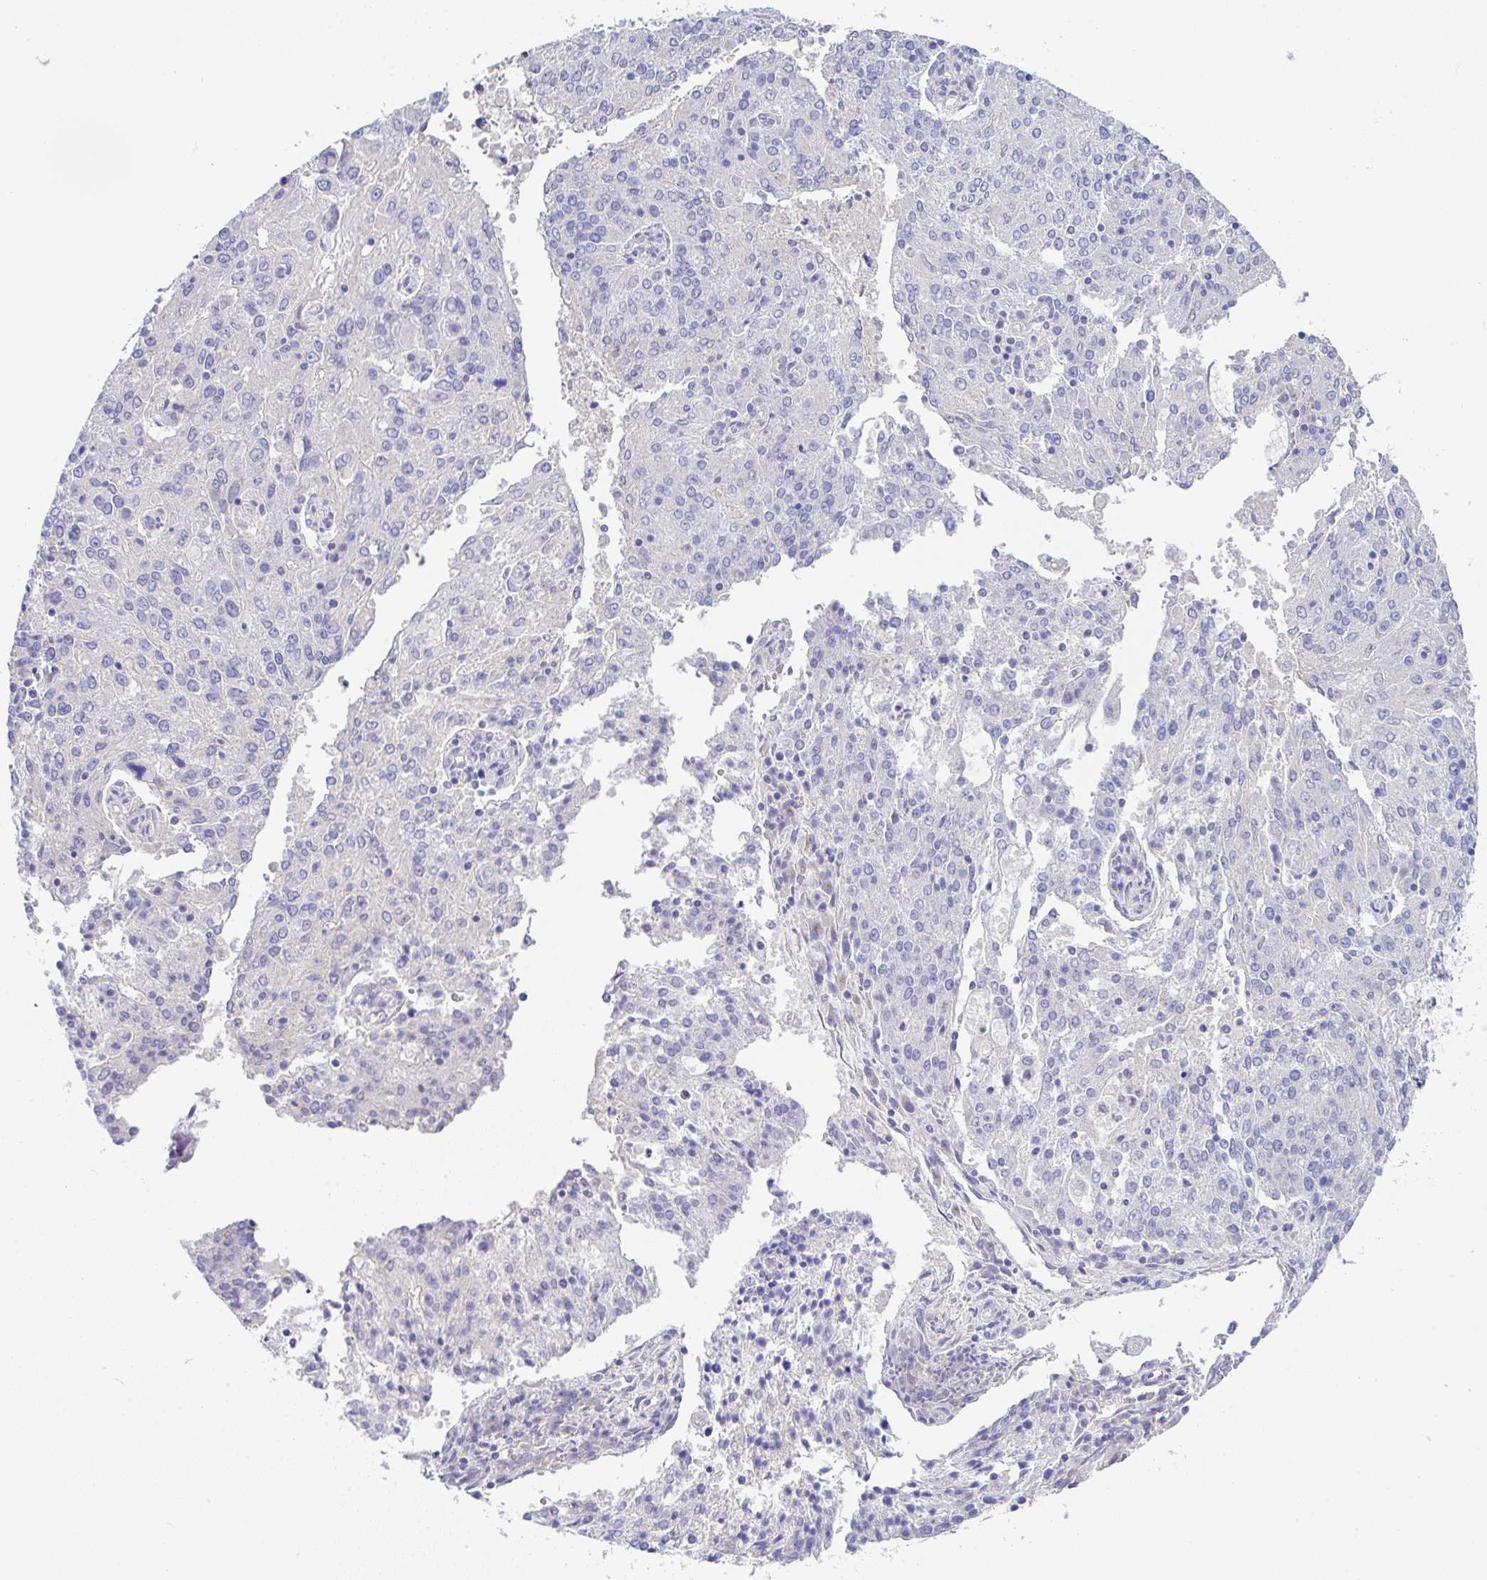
{"staining": {"intensity": "negative", "quantity": "none", "location": "none"}, "tissue": "endometrial cancer", "cell_type": "Tumor cells", "image_type": "cancer", "snomed": [{"axis": "morphology", "description": "Adenocarcinoma, NOS"}, {"axis": "topography", "description": "Endometrium"}], "caption": "IHC histopathology image of adenocarcinoma (endometrial) stained for a protein (brown), which shows no staining in tumor cells.", "gene": "SERPINE3", "patient": {"sex": "female", "age": 82}}